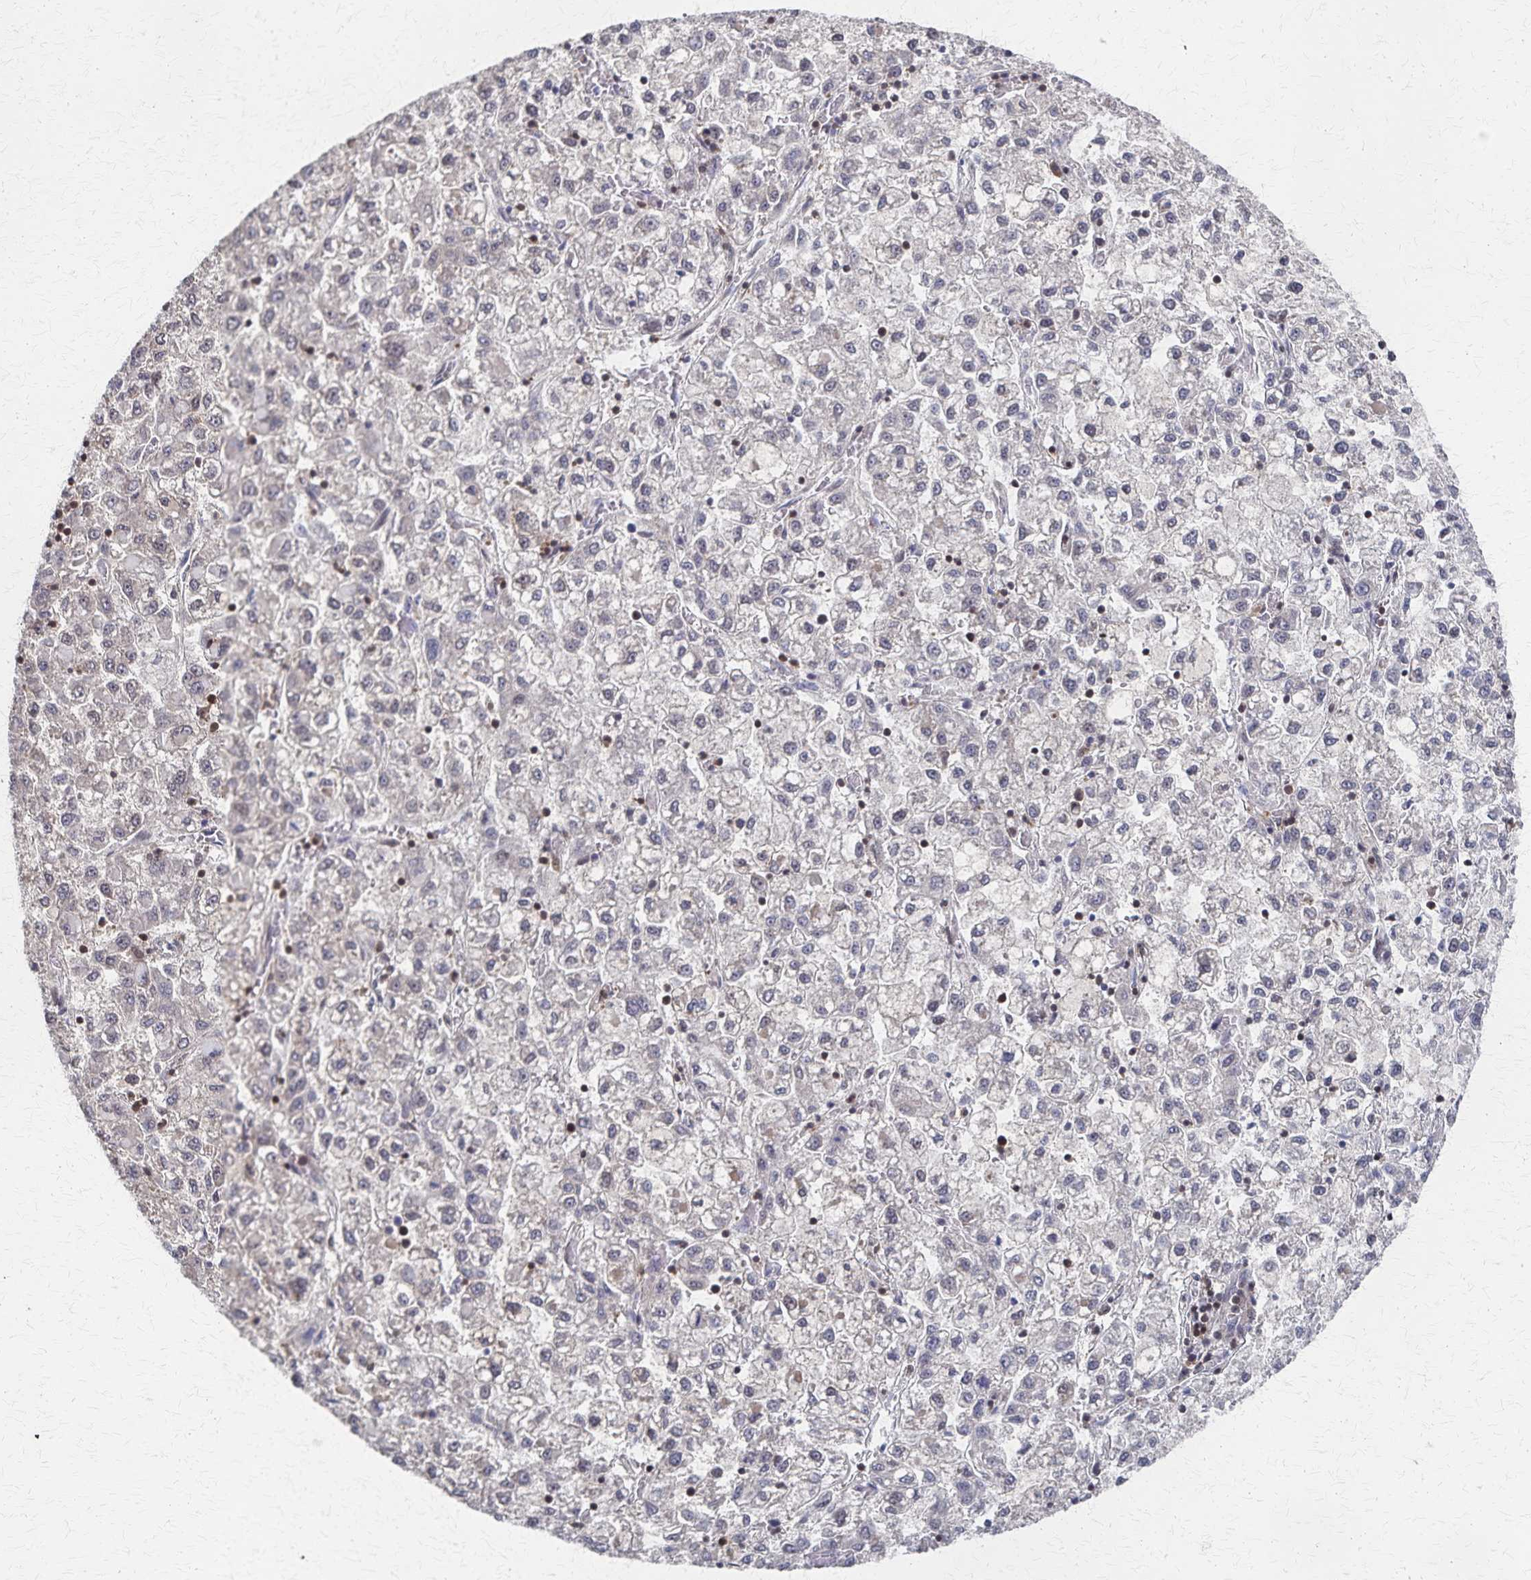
{"staining": {"intensity": "negative", "quantity": "none", "location": "none"}, "tissue": "liver cancer", "cell_type": "Tumor cells", "image_type": "cancer", "snomed": [{"axis": "morphology", "description": "Carcinoma, Hepatocellular, NOS"}, {"axis": "topography", "description": "Liver"}], "caption": "Immunohistochemistry (IHC) photomicrograph of neoplastic tissue: liver cancer (hepatocellular carcinoma) stained with DAB exhibits no significant protein staining in tumor cells.", "gene": "GTF2B", "patient": {"sex": "male", "age": 40}}